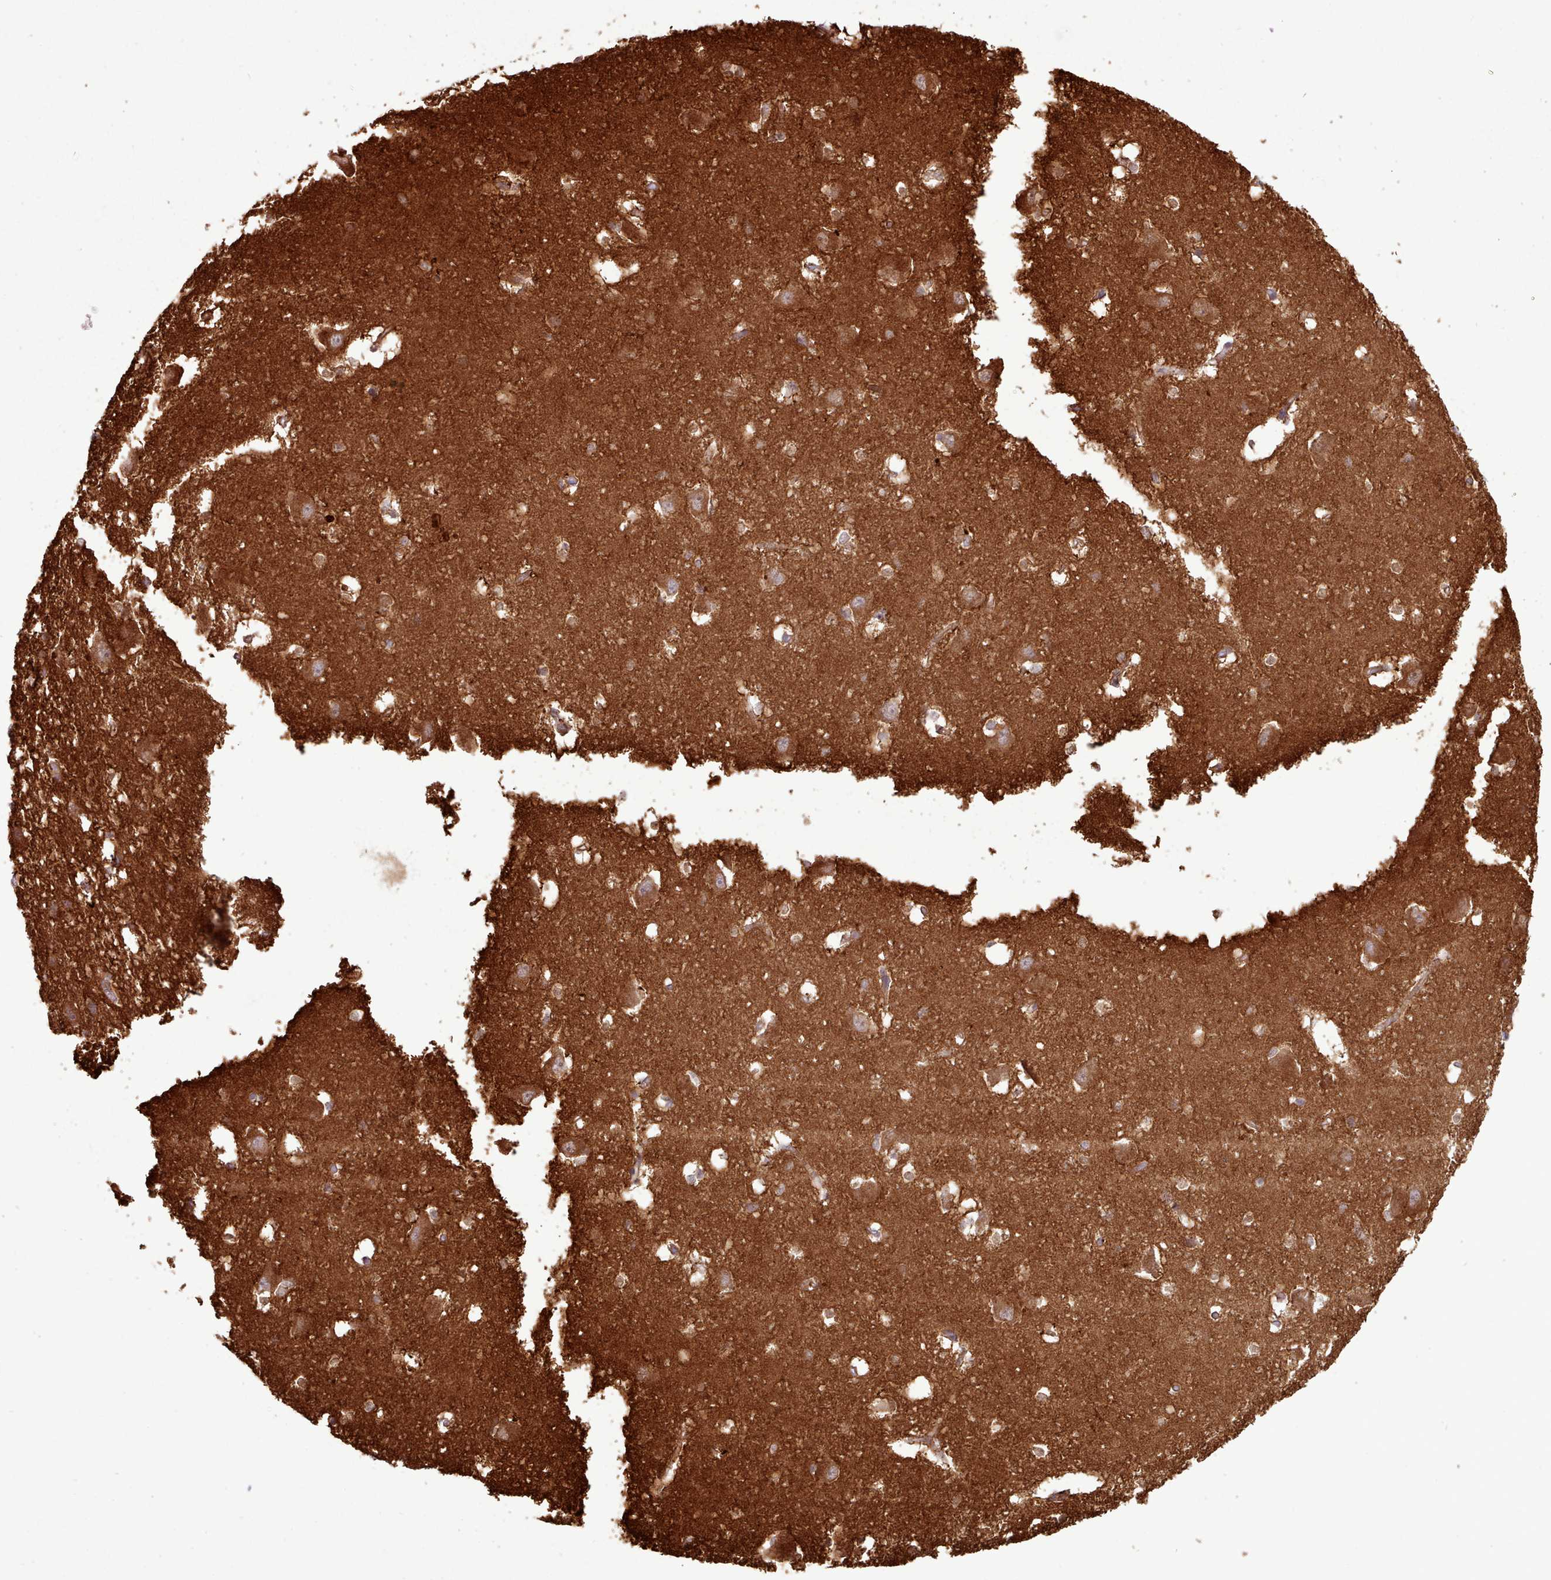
{"staining": {"intensity": "negative", "quantity": "none", "location": "none"}, "tissue": "caudate", "cell_type": "Glial cells", "image_type": "normal", "snomed": [{"axis": "morphology", "description": "Normal tissue, NOS"}, {"axis": "topography", "description": "Lateral ventricle wall"}], "caption": "Protein analysis of benign caudate reveals no significant staining in glial cells.", "gene": "PPP3R1", "patient": {"sex": "male", "age": 37}}